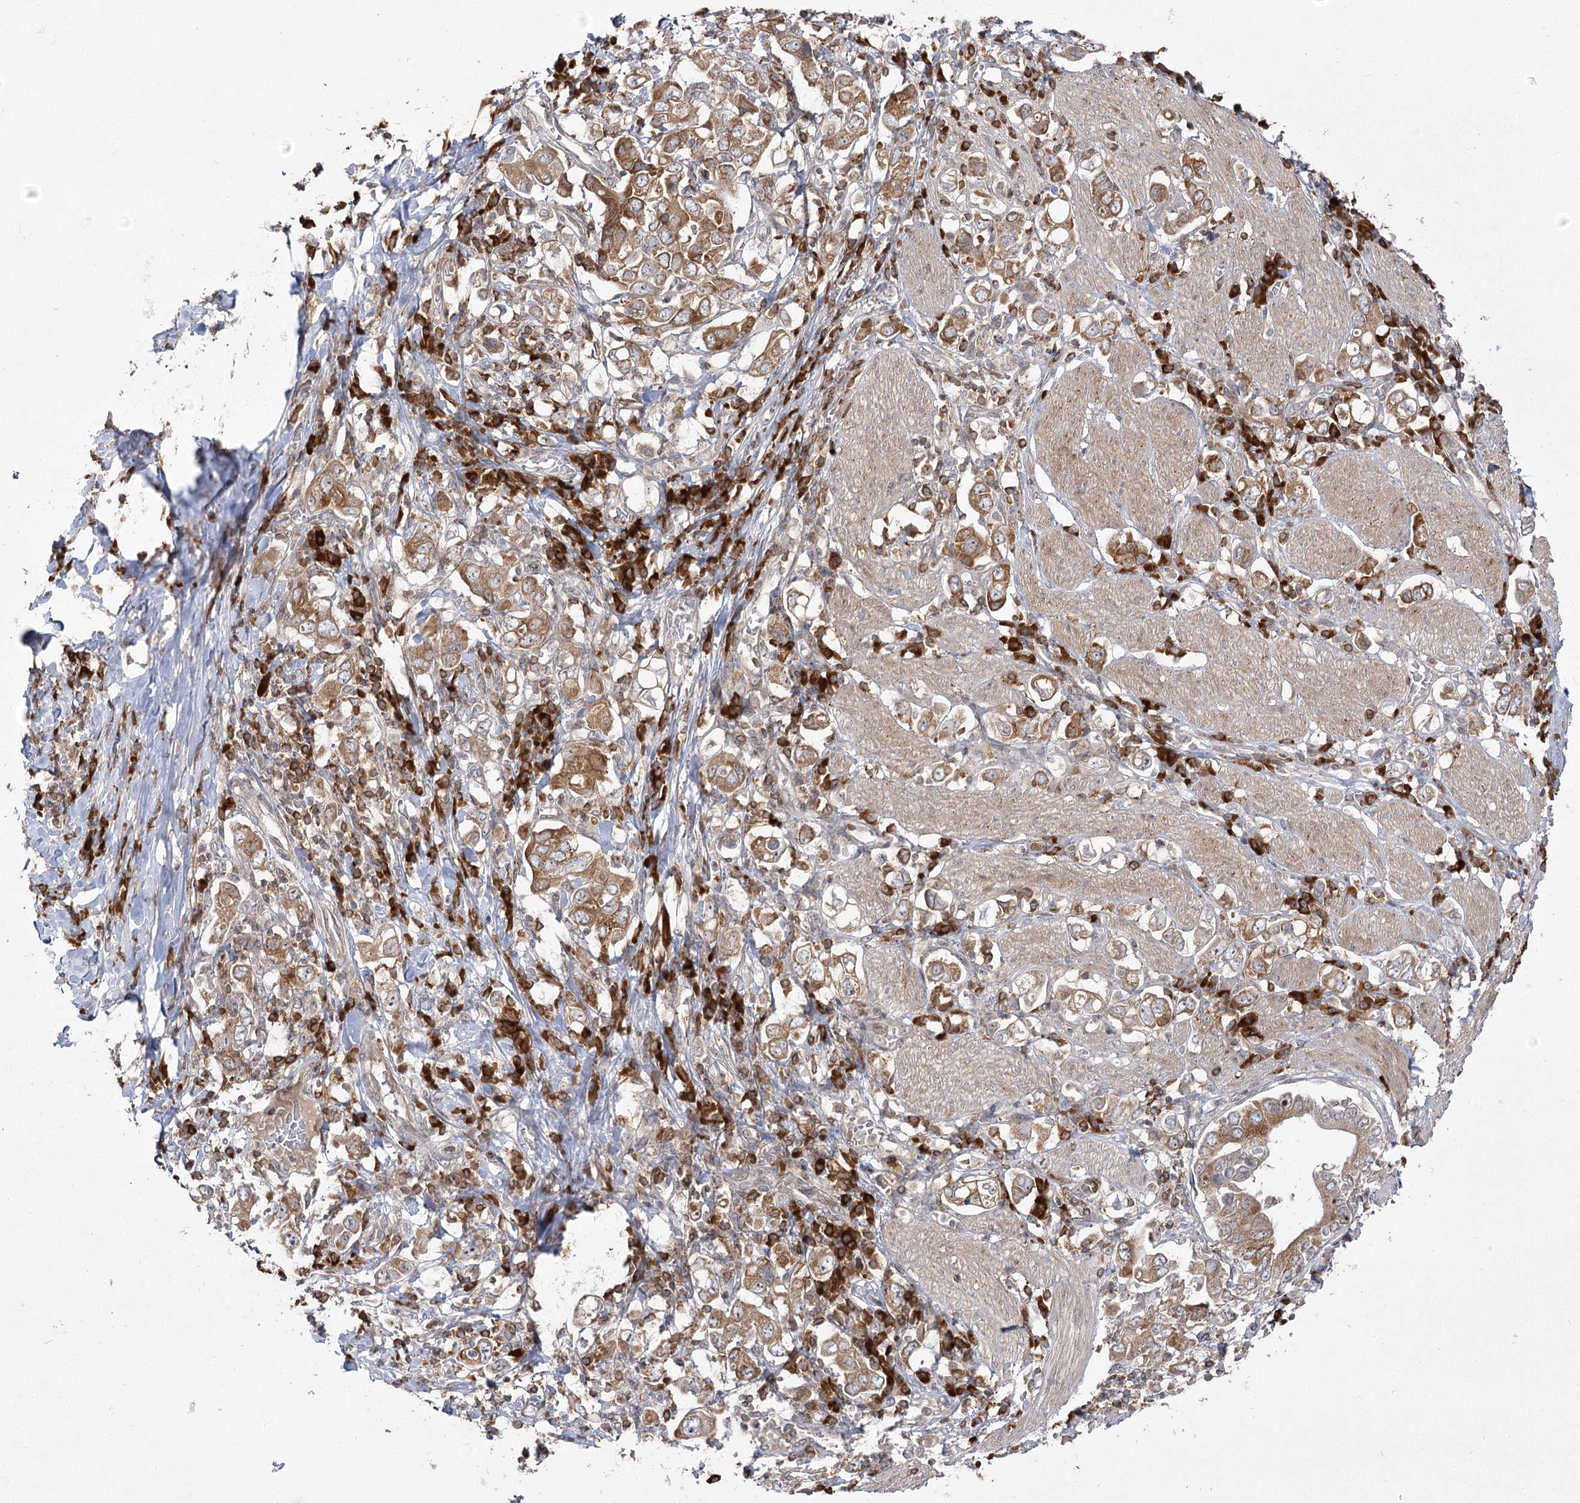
{"staining": {"intensity": "moderate", "quantity": ">75%", "location": "cytoplasmic/membranous"}, "tissue": "stomach cancer", "cell_type": "Tumor cells", "image_type": "cancer", "snomed": [{"axis": "morphology", "description": "Adenocarcinoma, NOS"}, {"axis": "topography", "description": "Stomach, upper"}], "caption": "A brown stain highlights moderate cytoplasmic/membranous expression of a protein in stomach cancer (adenocarcinoma) tumor cells.", "gene": "SYTL1", "patient": {"sex": "male", "age": 62}}